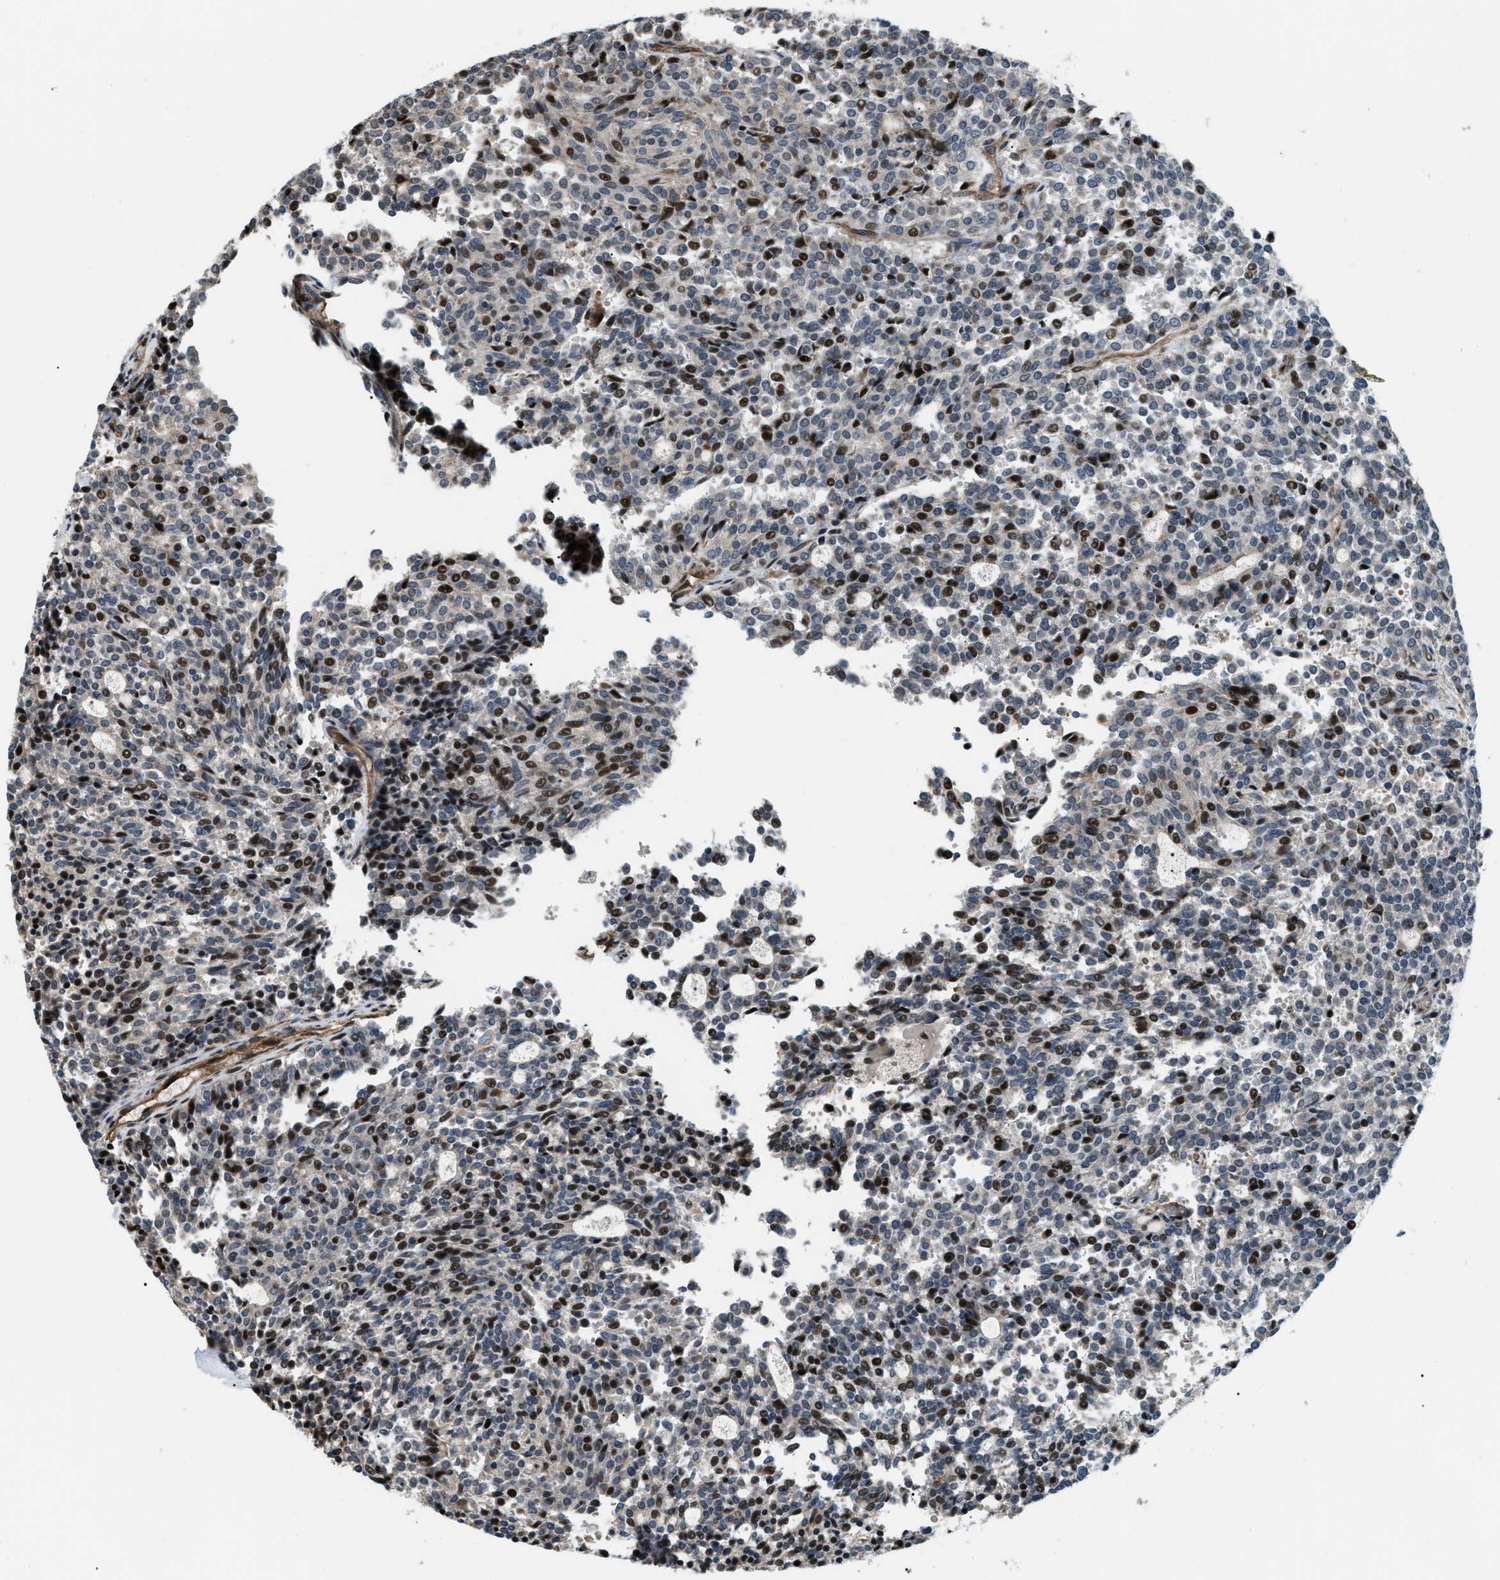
{"staining": {"intensity": "strong", "quantity": "<25%", "location": "nuclear"}, "tissue": "carcinoid", "cell_type": "Tumor cells", "image_type": "cancer", "snomed": [{"axis": "morphology", "description": "Carcinoid, malignant, NOS"}, {"axis": "topography", "description": "Pancreas"}], "caption": "A brown stain labels strong nuclear positivity of a protein in malignant carcinoid tumor cells. (Stains: DAB in brown, nuclei in blue, Microscopy: brightfield microscopy at high magnification).", "gene": "LTA4H", "patient": {"sex": "female", "age": 54}}